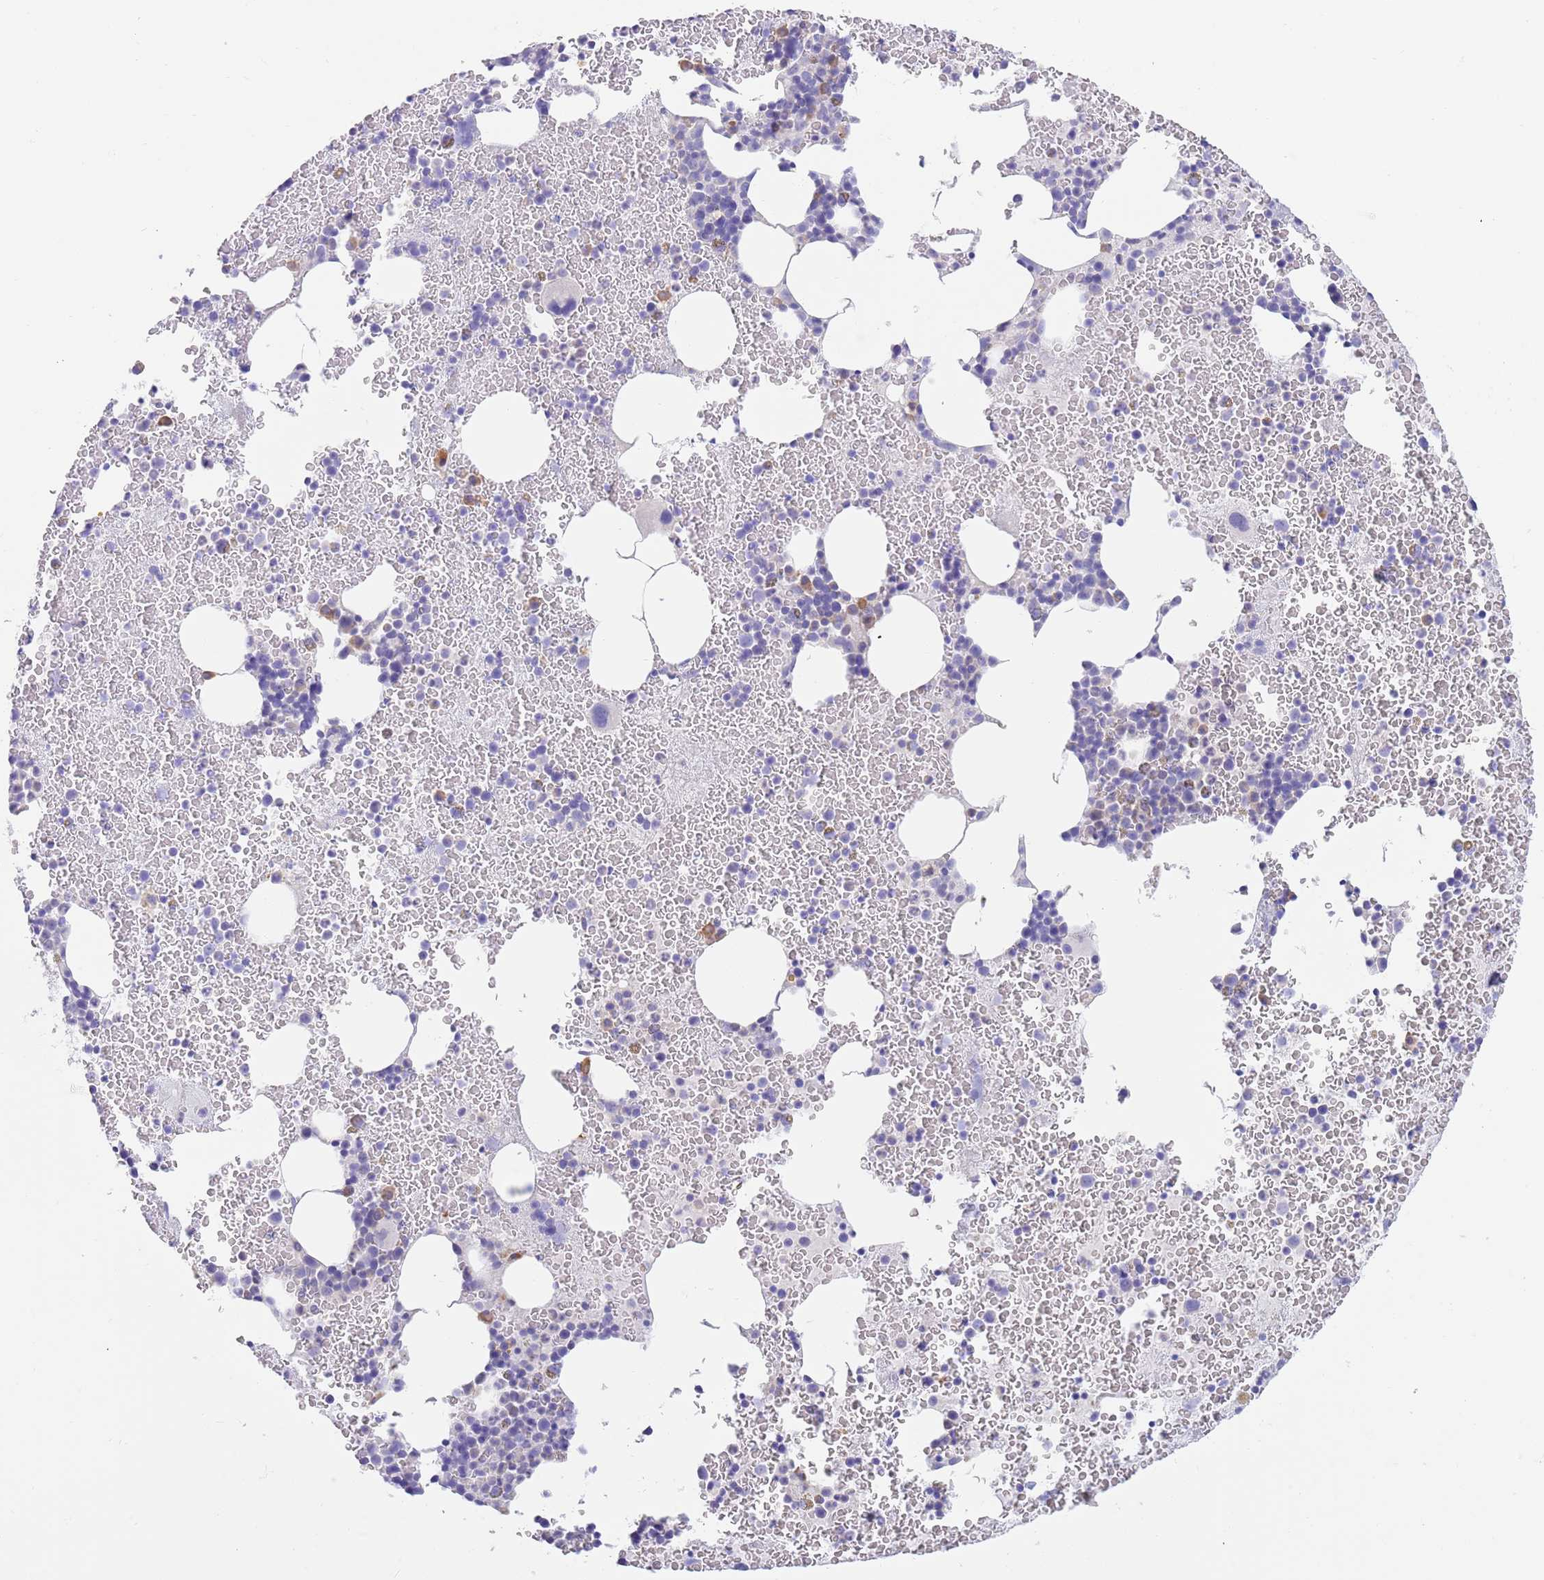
{"staining": {"intensity": "negative", "quantity": "none", "location": "none"}, "tissue": "bone marrow", "cell_type": "Hematopoietic cells", "image_type": "normal", "snomed": [{"axis": "morphology", "description": "Normal tissue, NOS"}, {"axis": "topography", "description": "Bone marrow"}], "caption": "Immunohistochemical staining of normal bone marrow demonstrates no significant expression in hematopoietic cells. The staining is performed using DAB brown chromogen with nuclei counter-stained in using hematoxylin.", "gene": "CCDC149", "patient": {"sex": "male", "age": 26}}